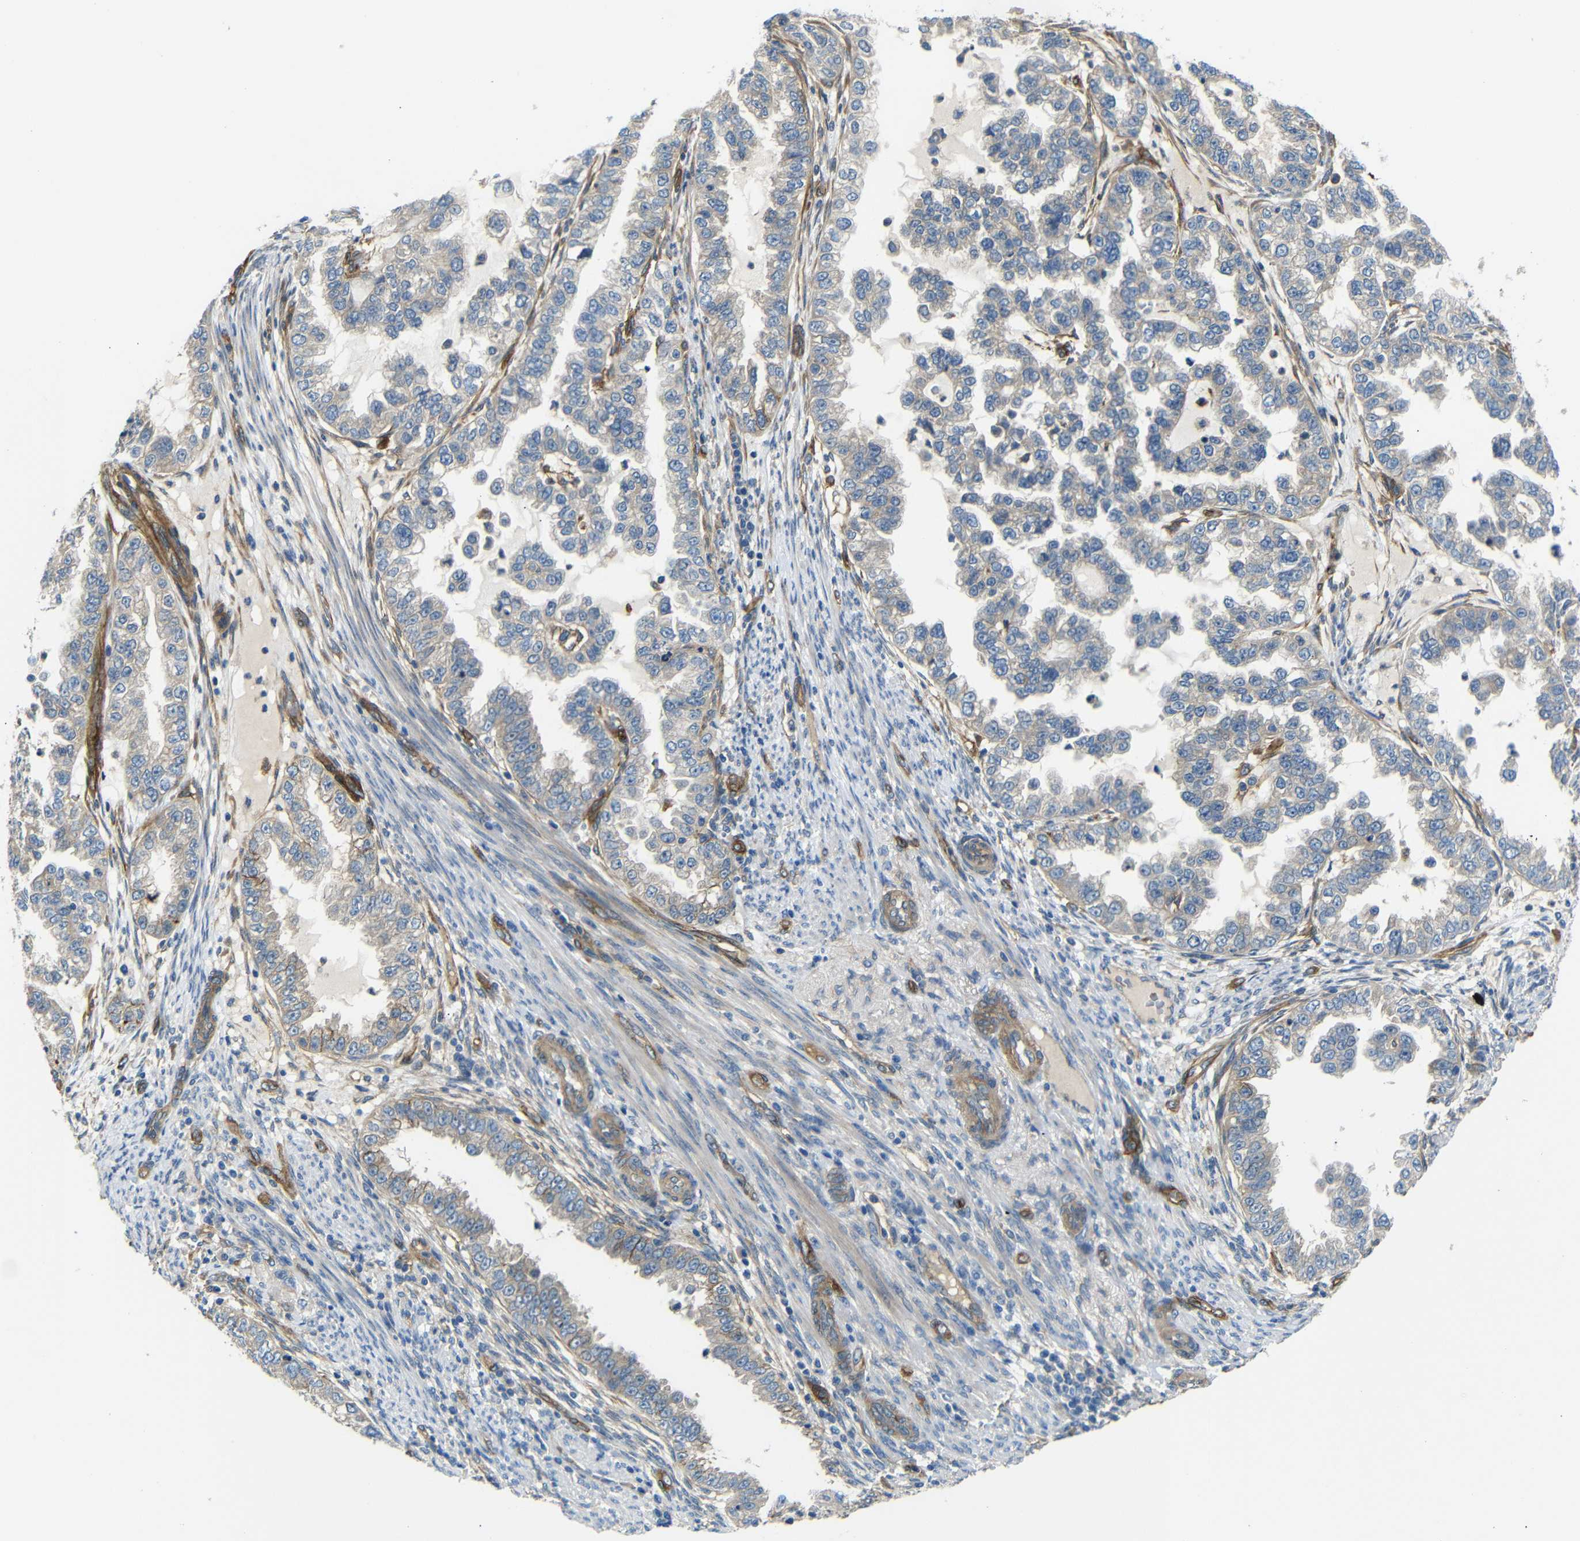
{"staining": {"intensity": "negative", "quantity": "none", "location": "none"}, "tissue": "endometrial cancer", "cell_type": "Tumor cells", "image_type": "cancer", "snomed": [{"axis": "morphology", "description": "Adenocarcinoma, NOS"}, {"axis": "topography", "description": "Endometrium"}], "caption": "DAB immunohistochemical staining of human adenocarcinoma (endometrial) displays no significant staining in tumor cells.", "gene": "MYO1B", "patient": {"sex": "female", "age": 85}}